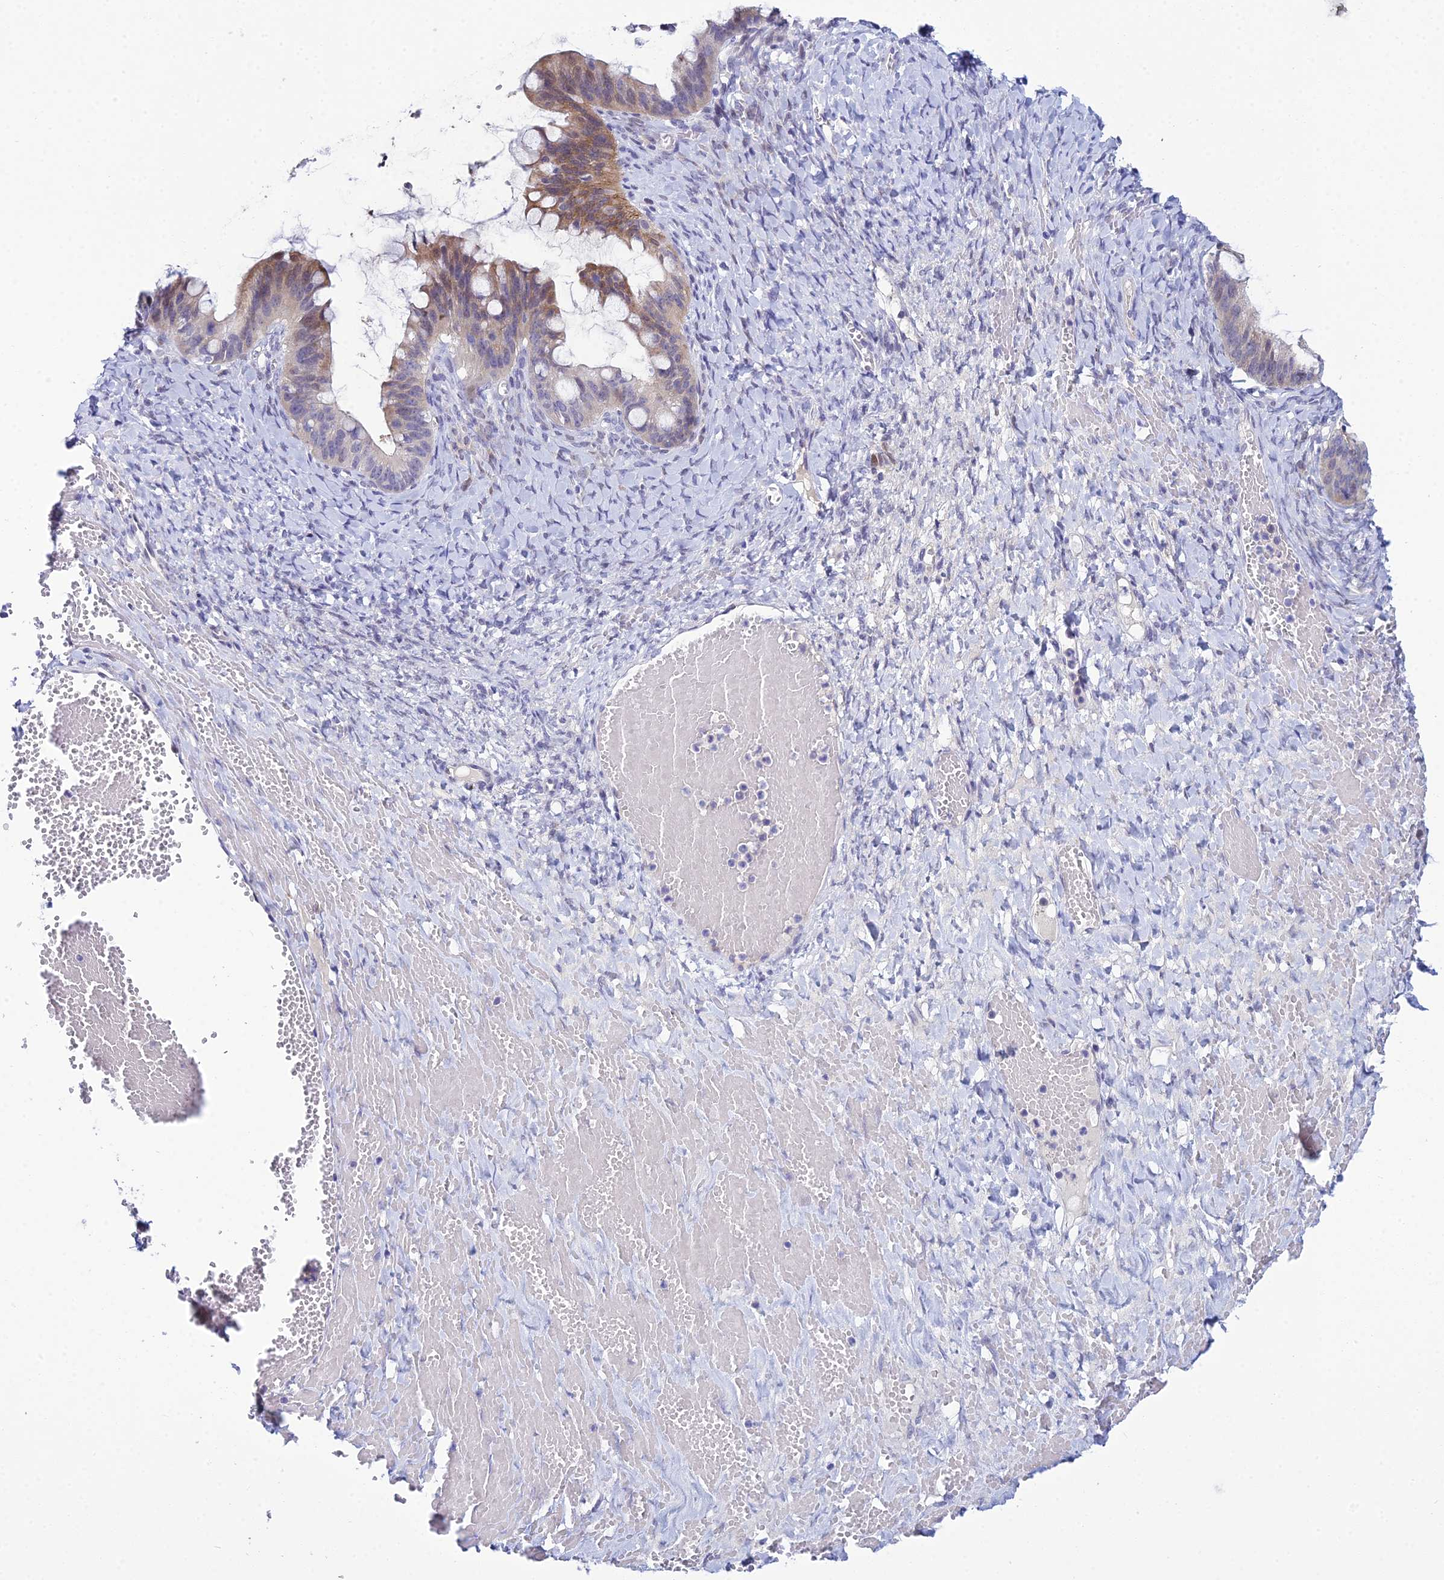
{"staining": {"intensity": "moderate", "quantity": "25%-75%", "location": "cytoplasmic/membranous"}, "tissue": "ovarian cancer", "cell_type": "Tumor cells", "image_type": "cancer", "snomed": [{"axis": "morphology", "description": "Cystadenocarcinoma, mucinous, NOS"}, {"axis": "topography", "description": "Ovary"}], "caption": "Immunohistochemistry (IHC) (DAB (3,3'-diaminobenzidine)) staining of ovarian mucinous cystadenocarcinoma demonstrates moderate cytoplasmic/membranous protein expression in approximately 25%-75% of tumor cells. (DAB = brown stain, brightfield microscopy at high magnification).", "gene": "ZMIZ1", "patient": {"sex": "female", "age": 73}}